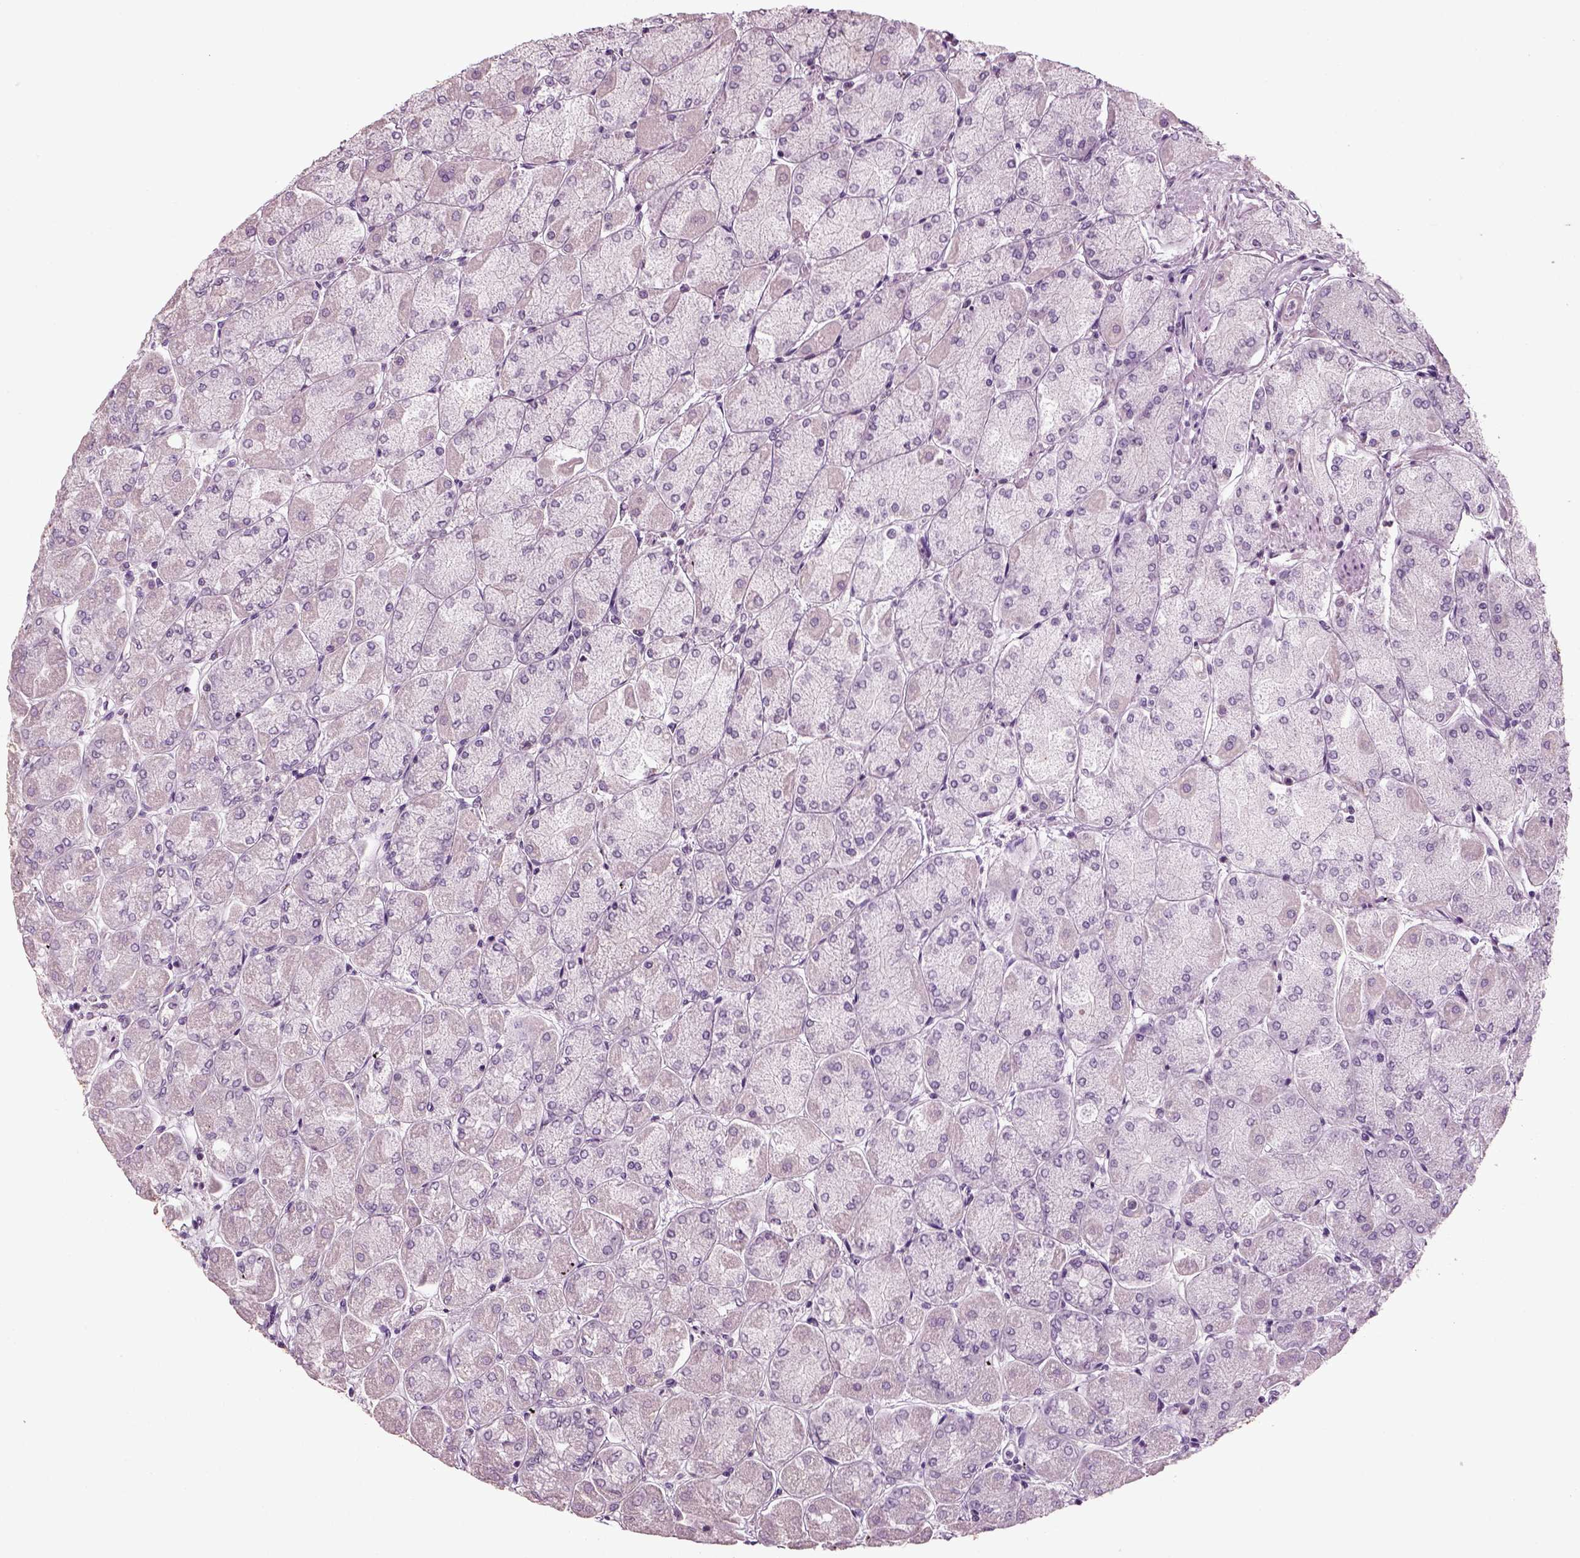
{"staining": {"intensity": "weak", "quantity": "<25%", "location": "cytoplasmic/membranous"}, "tissue": "stomach", "cell_type": "Glandular cells", "image_type": "normal", "snomed": [{"axis": "morphology", "description": "Normal tissue, NOS"}, {"axis": "topography", "description": "Stomach, upper"}], "caption": "Glandular cells show no significant positivity in normal stomach. (DAB (3,3'-diaminobenzidine) IHC with hematoxylin counter stain).", "gene": "DEFB118", "patient": {"sex": "male", "age": 60}}